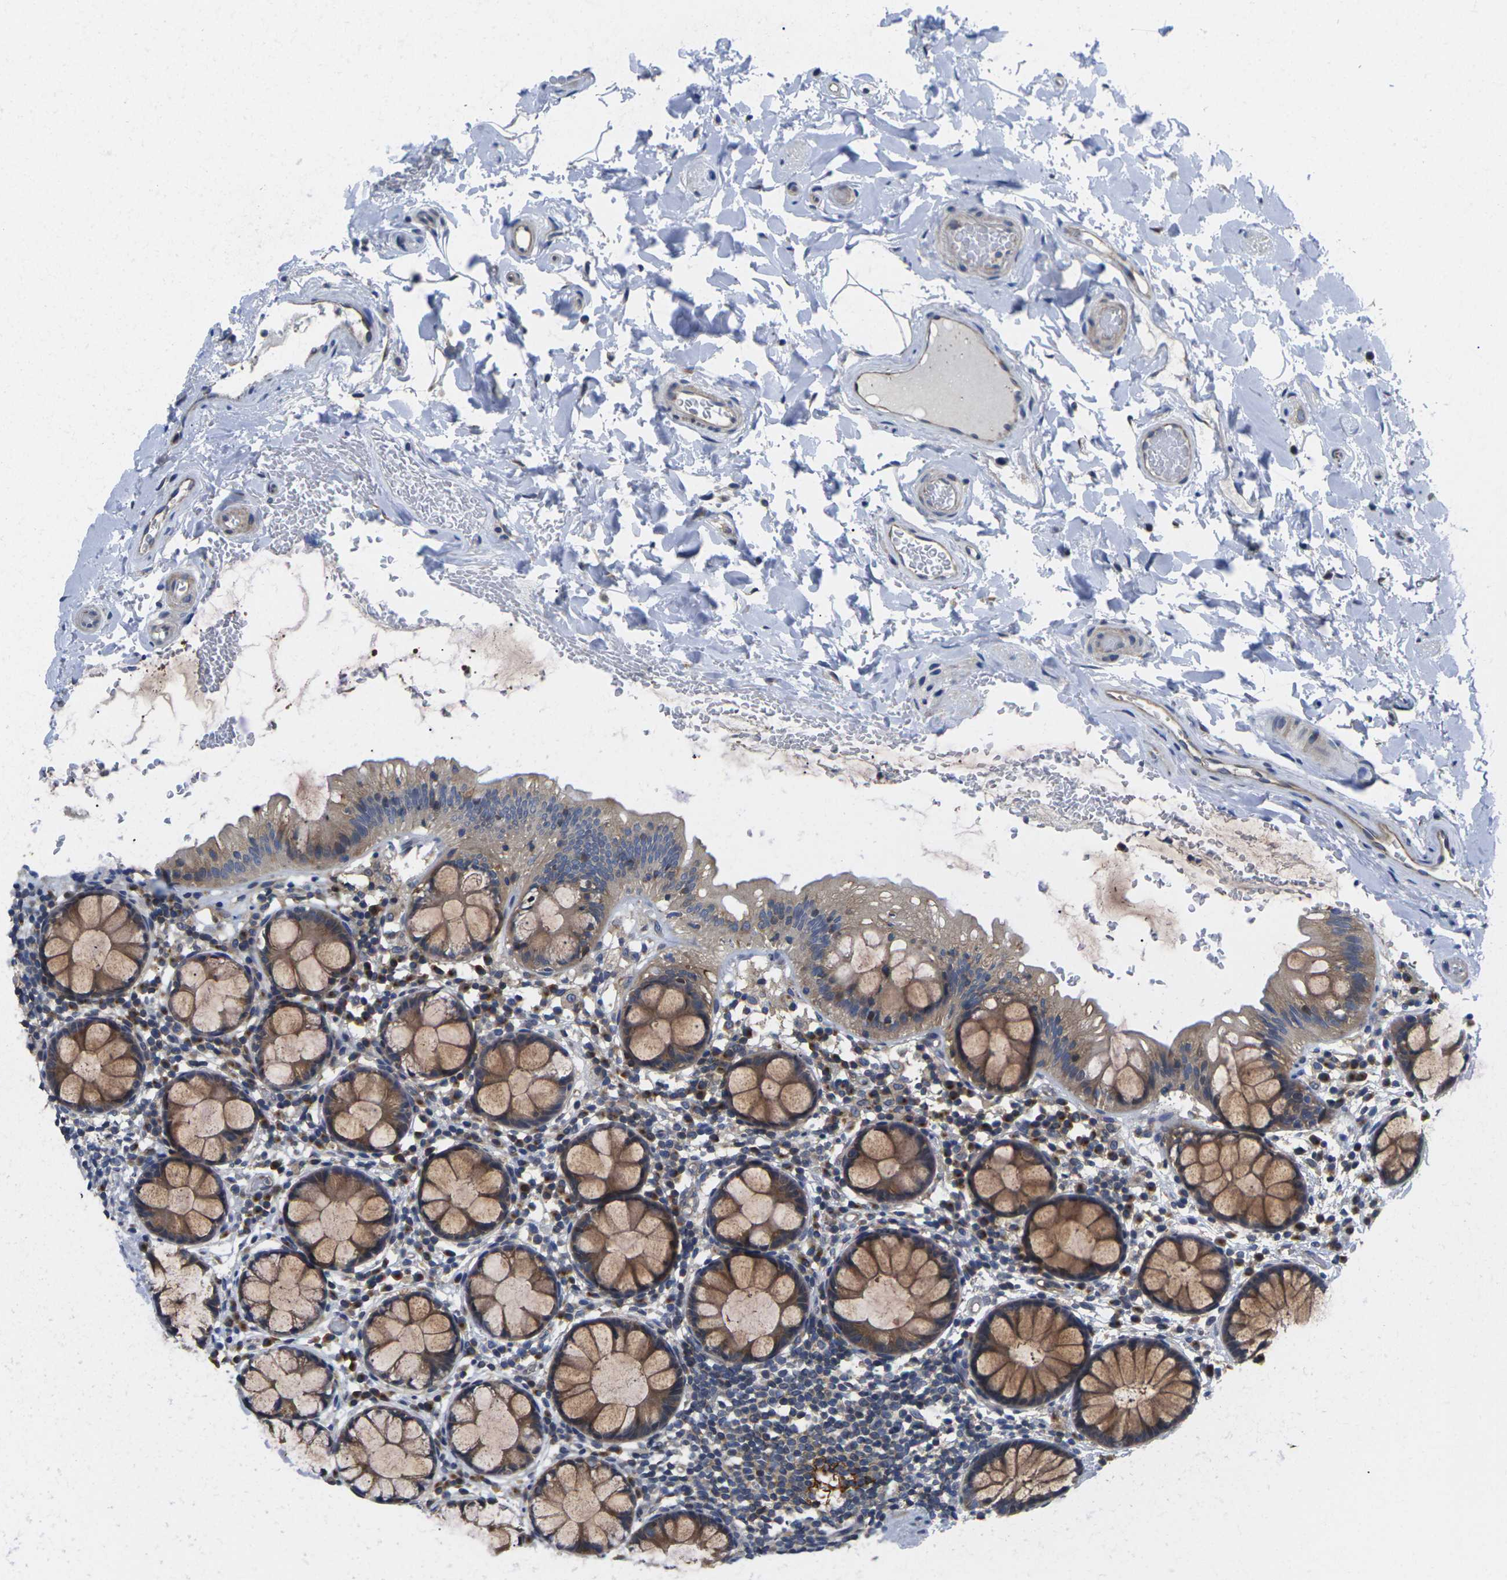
{"staining": {"intensity": "weak", "quantity": ">75%", "location": "cytoplasmic/membranous"}, "tissue": "colon", "cell_type": "Endothelial cells", "image_type": "normal", "snomed": [{"axis": "morphology", "description": "Normal tissue, NOS"}, {"axis": "topography", "description": "Colon"}], "caption": "Brown immunohistochemical staining in normal human colon displays weak cytoplasmic/membranous staining in about >75% of endothelial cells. (brown staining indicates protein expression, while blue staining denotes nuclei).", "gene": "TMCC2", "patient": {"sex": "female", "age": 80}}